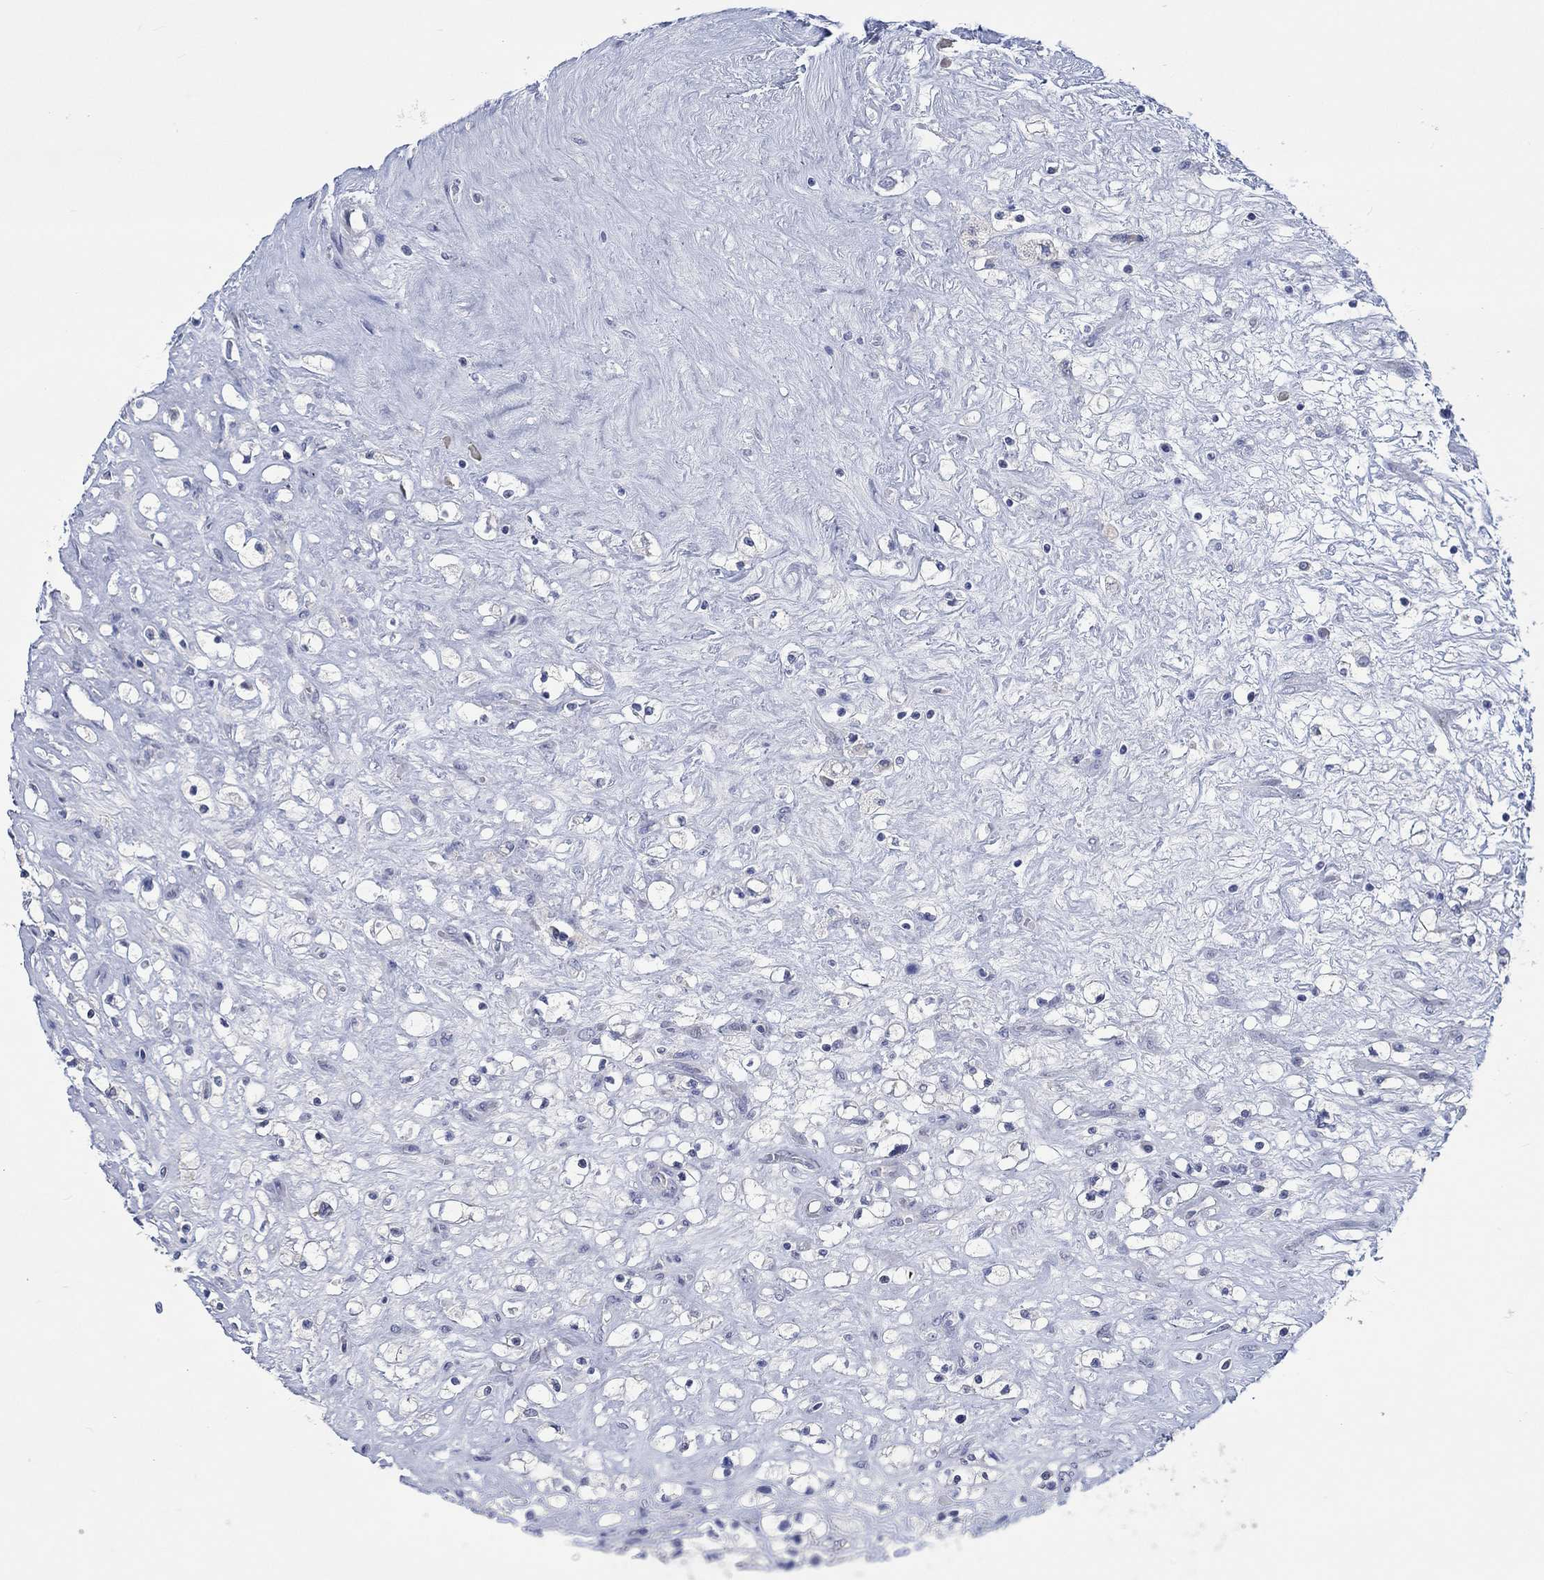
{"staining": {"intensity": "negative", "quantity": "none", "location": "none"}, "tissue": "renal cancer", "cell_type": "Tumor cells", "image_type": "cancer", "snomed": [{"axis": "morphology", "description": "Adenocarcinoma, NOS"}, {"axis": "topography", "description": "Kidney"}], "caption": "Immunohistochemistry (IHC) histopathology image of human adenocarcinoma (renal) stained for a protein (brown), which reveals no positivity in tumor cells.", "gene": "DLK1", "patient": {"sex": "male", "age": 67}}